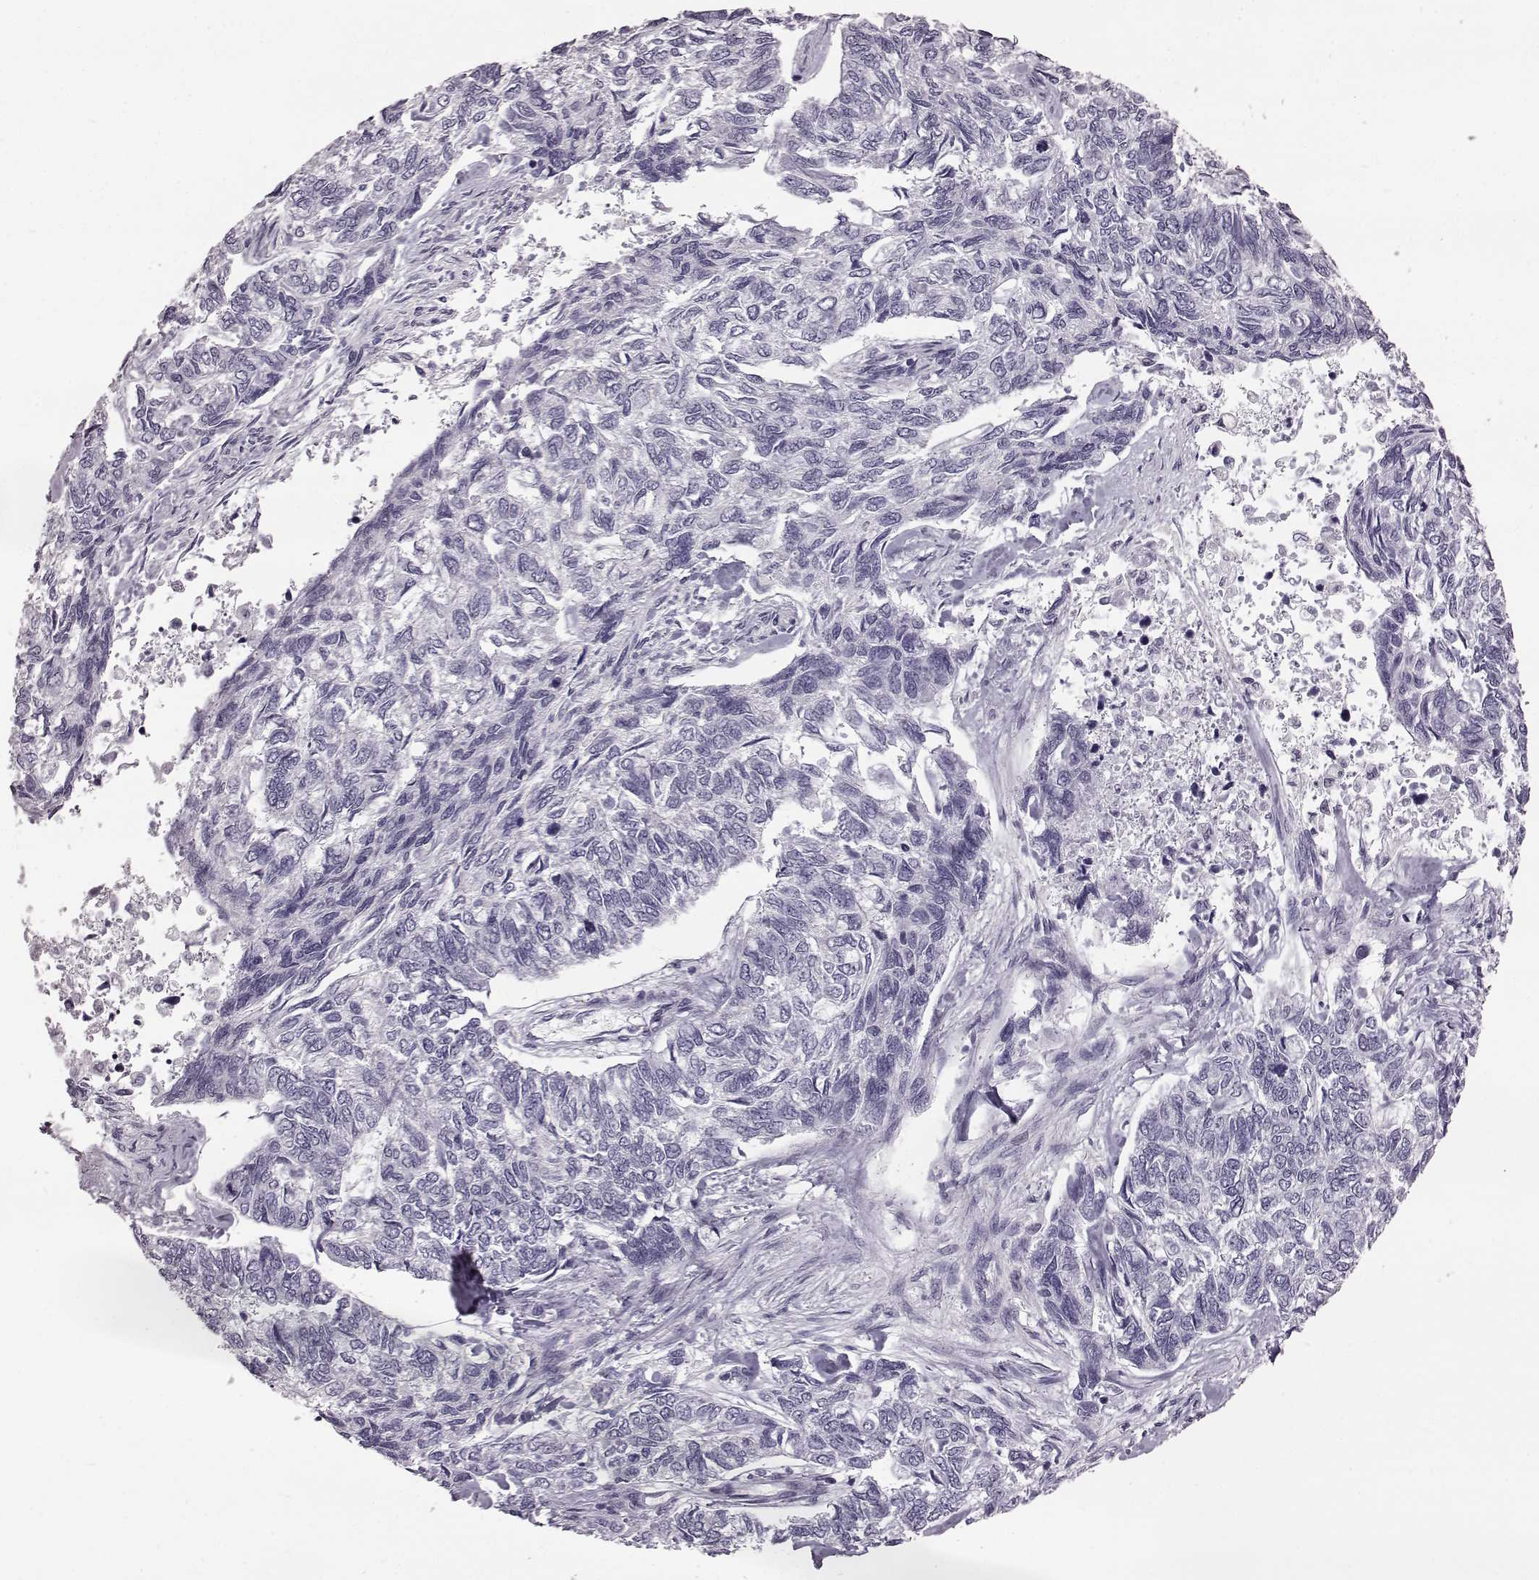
{"staining": {"intensity": "negative", "quantity": "none", "location": "none"}, "tissue": "skin cancer", "cell_type": "Tumor cells", "image_type": "cancer", "snomed": [{"axis": "morphology", "description": "Basal cell carcinoma"}, {"axis": "topography", "description": "Skin"}], "caption": "High magnification brightfield microscopy of skin cancer stained with DAB (3,3'-diaminobenzidine) (brown) and counterstained with hematoxylin (blue): tumor cells show no significant expression. Nuclei are stained in blue.", "gene": "TCHHL1", "patient": {"sex": "female", "age": 65}}